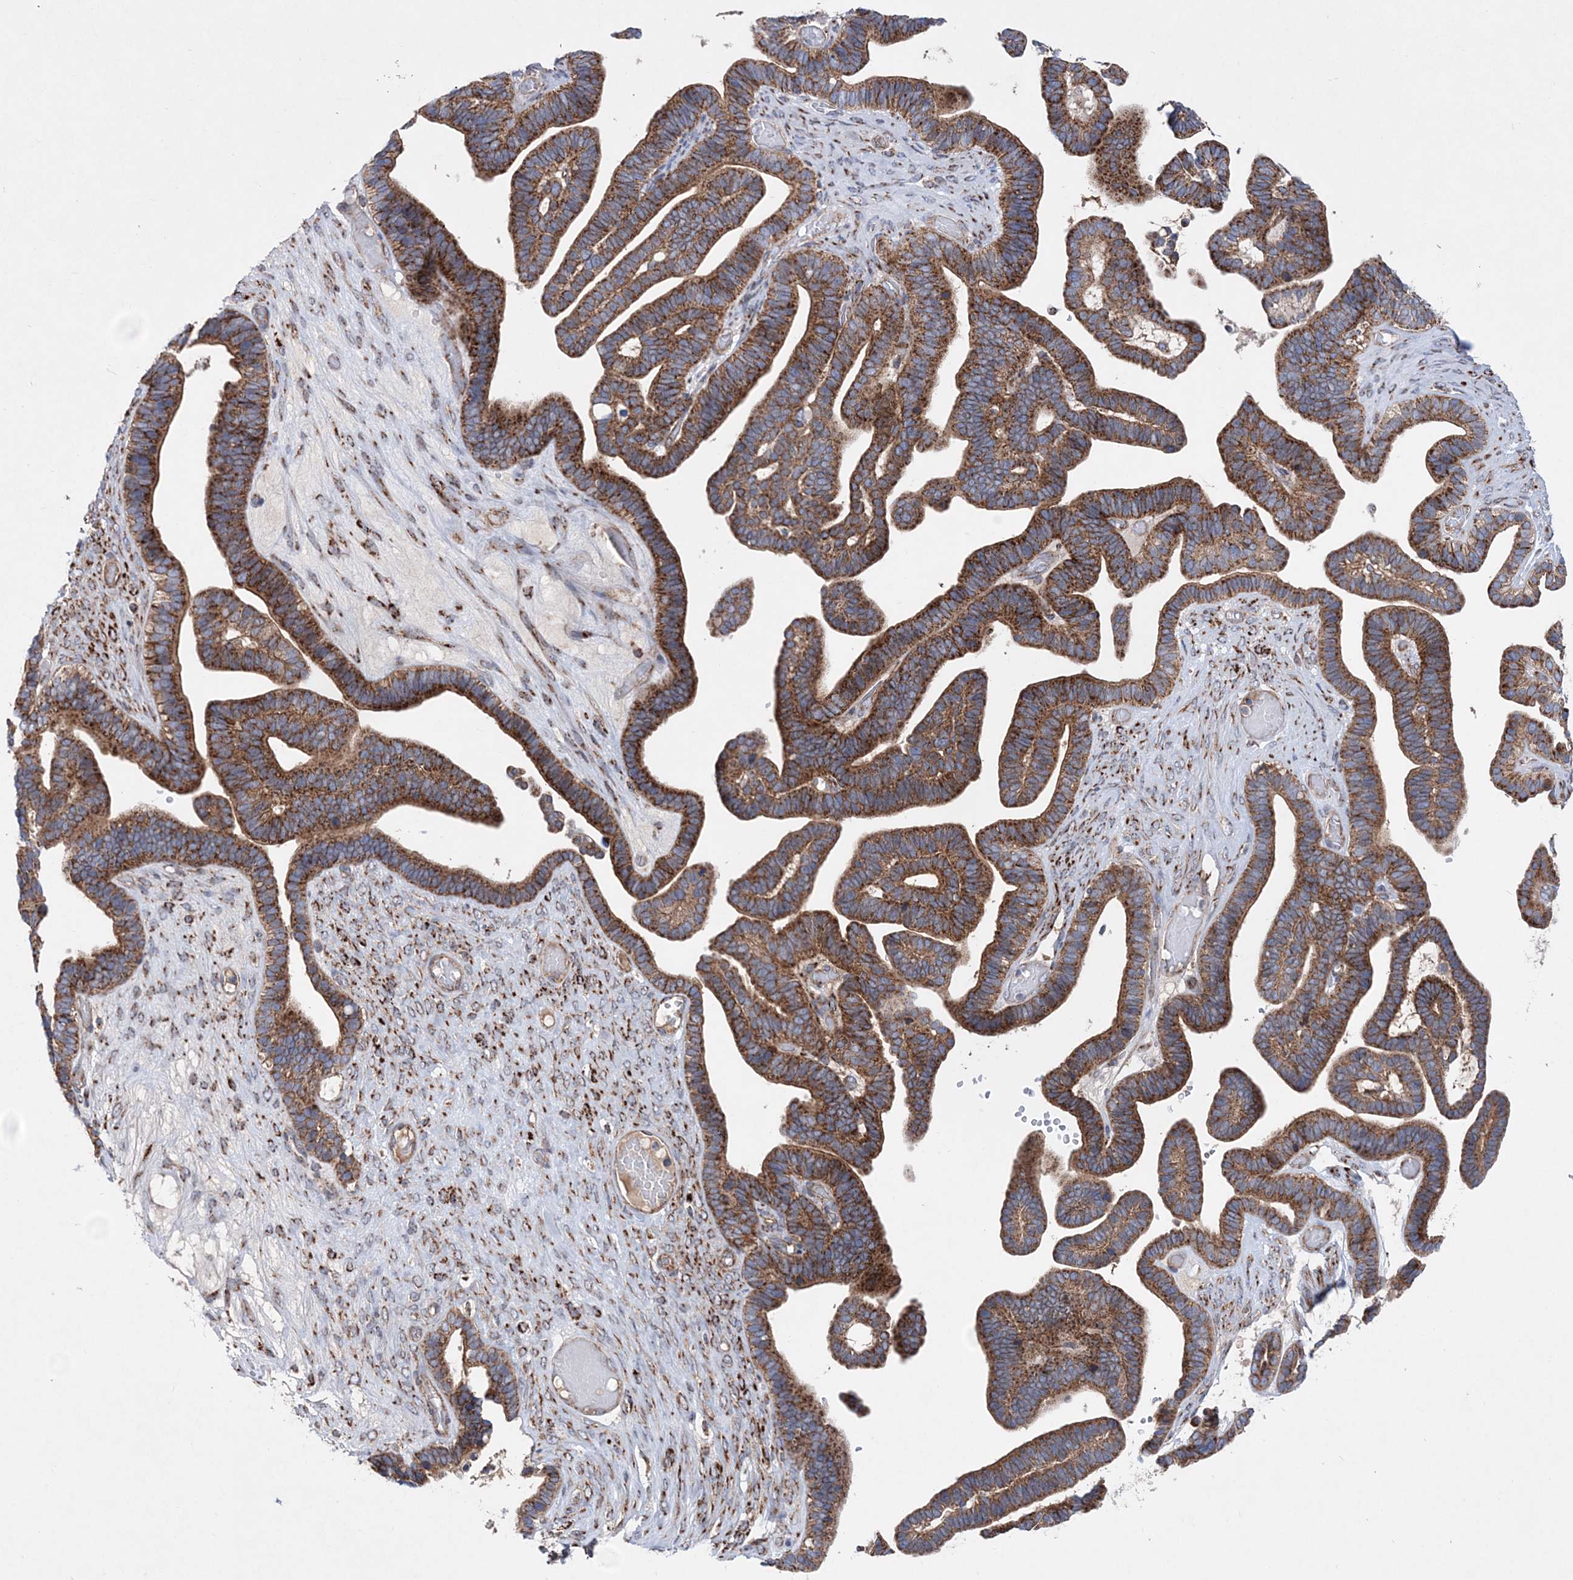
{"staining": {"intensity": "strong", "quantity": ">75%", "location": "cytoplasmic/membranous"}, "tissue": "ovarian cancer", "cell_type": "Tumor cells", "image_type": "cancer", "snomed": [{"axis": "morphology", "description": "Cystadenocarcinoma, serous, NOS"}, {"axis": "topography", "description": "Ovary"}], "caption": "A brown stain highlights strong cytoplasmic/membranous positivity of a protein in human ovarian cancer (serous cystadenocarcinoma) tumor cells.", "gene": "NGLY1", "patient": {"sex": "female", "age": 56}}